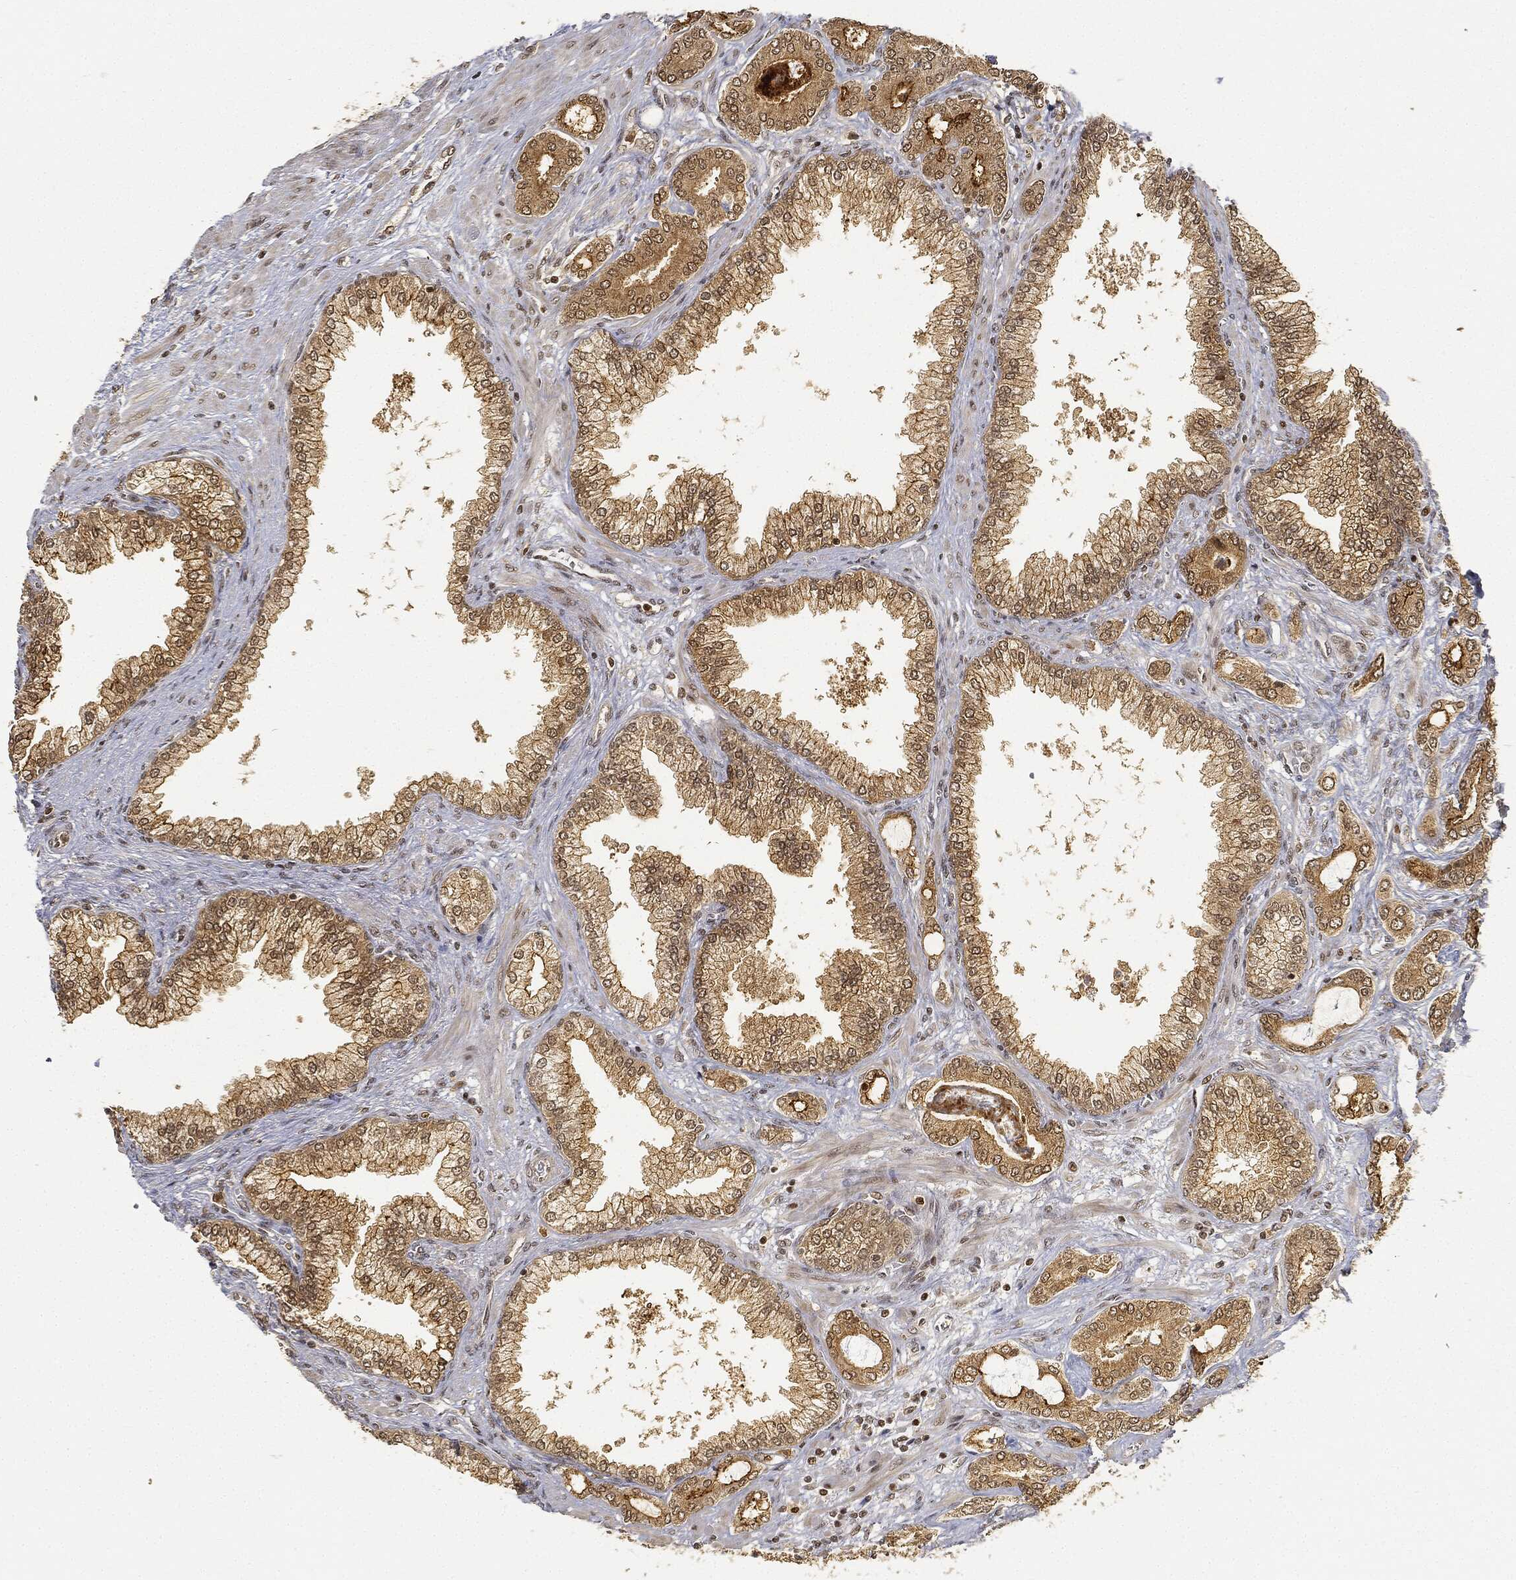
{"staining": {"intensity": "moderate", "quantity": "25%-75%", "location": "cytoplasmic/membranous,nuclear"}, "tissue": "prostate cancer", "cell_type": "Tumor cells", "image_type": "cancer", "snomed": [{"axis": "morphology", "description": "Adenocarcinoma, Low grade"}, {"axis": "topography", "description": "Prostate"}], "caption": "An image of human prostate low-grade adenocarcinoma stained for a protein demonstrates moderate cytoplasmic/membranous and nuclear brown staining in tumor cells.", "gene": "CIB1", "patient": {"sex": "male", "age": 68}}